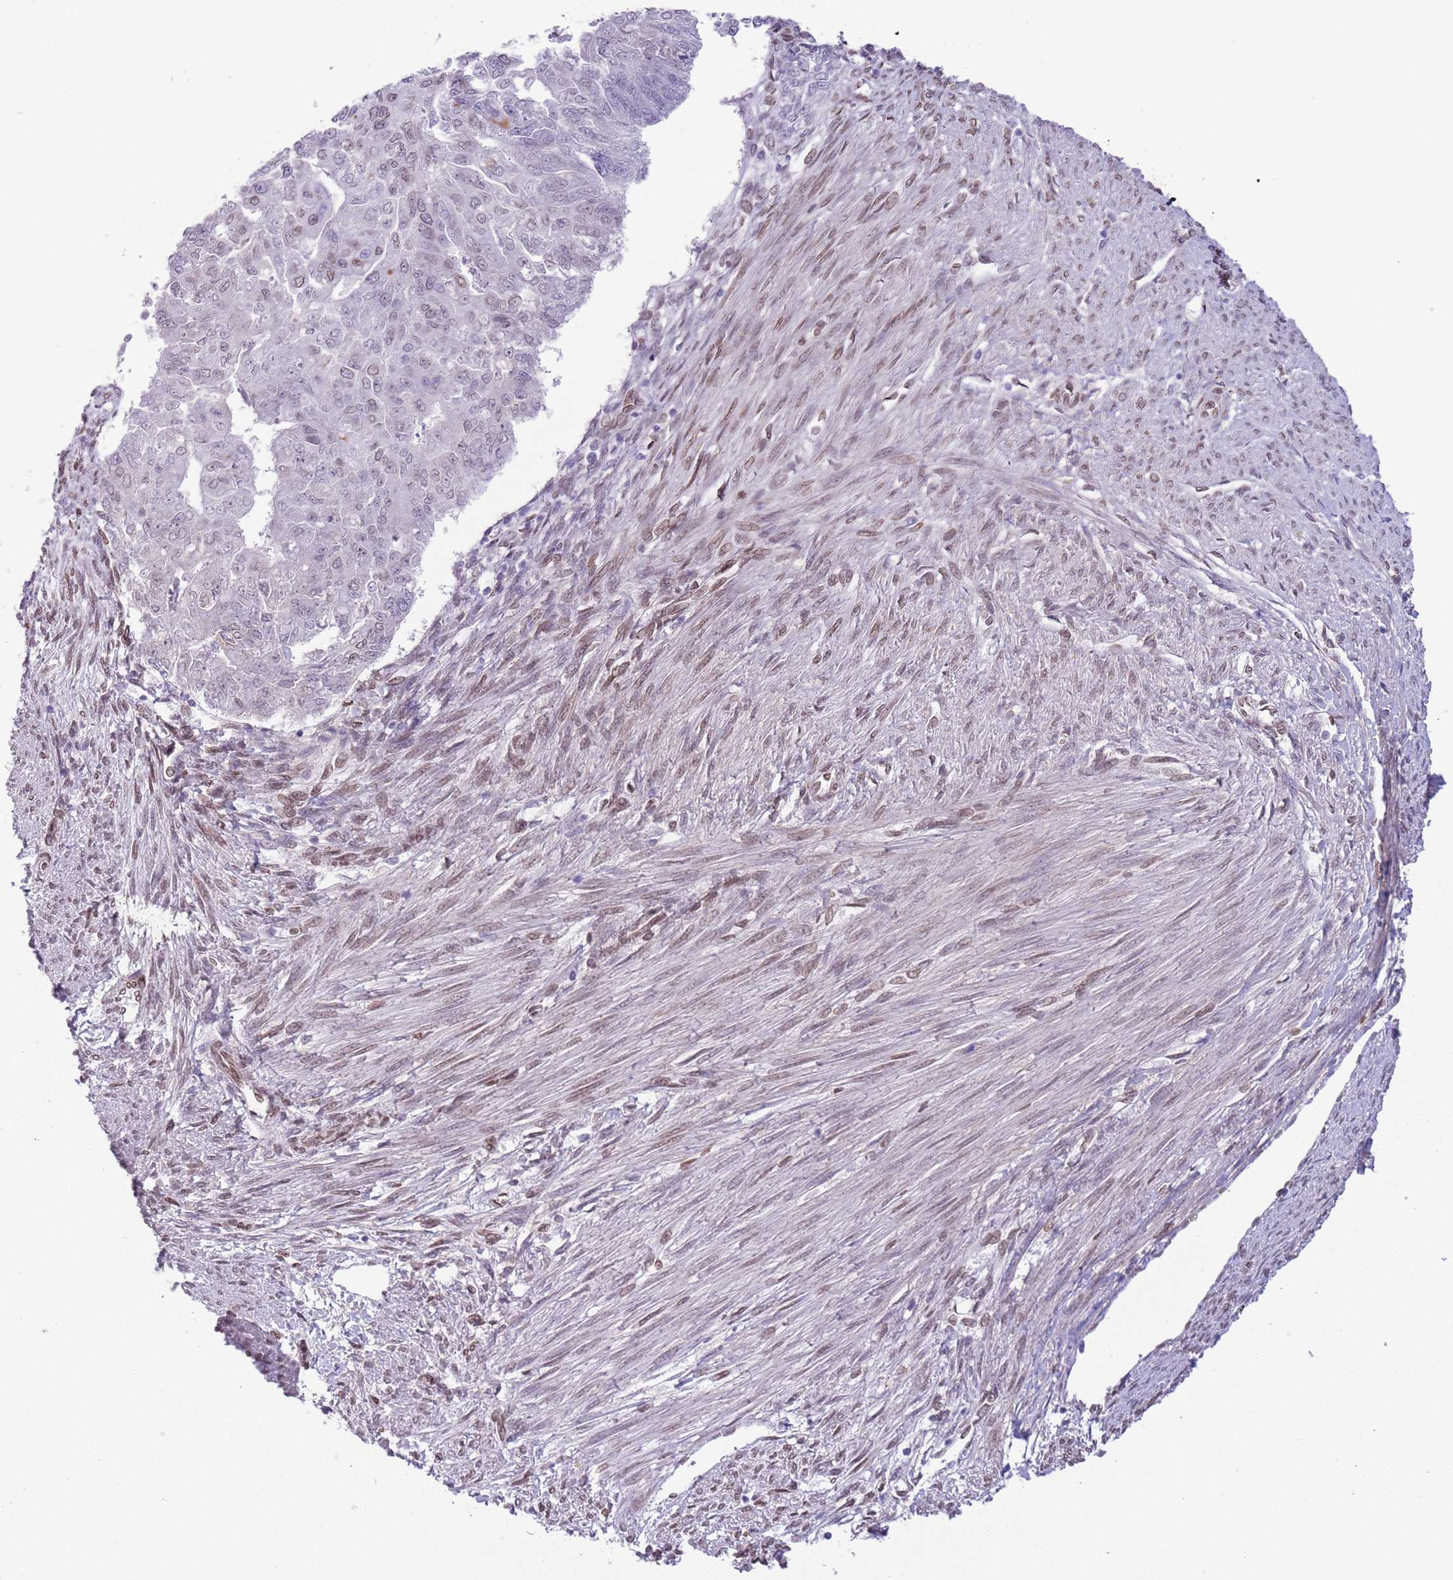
{"staining": {"intensity": "negative", "quantity": "none", "location": "none"}, "tissue": "endometrial cancer", "cell_type": "Tumor cells", "image_type": "cancer", "snomed": [{"axis": "morphology", "description": "Adenocarcinoma, NOS"}, {"axis": "topography", "description": "Endometrium"}], "caption": "Tumor cells show no significant protein positivity in endometrial cancer (adenocarcinoma).", "gene": "ZGLP1", "patient": {"sex": "female", "age": 32}}